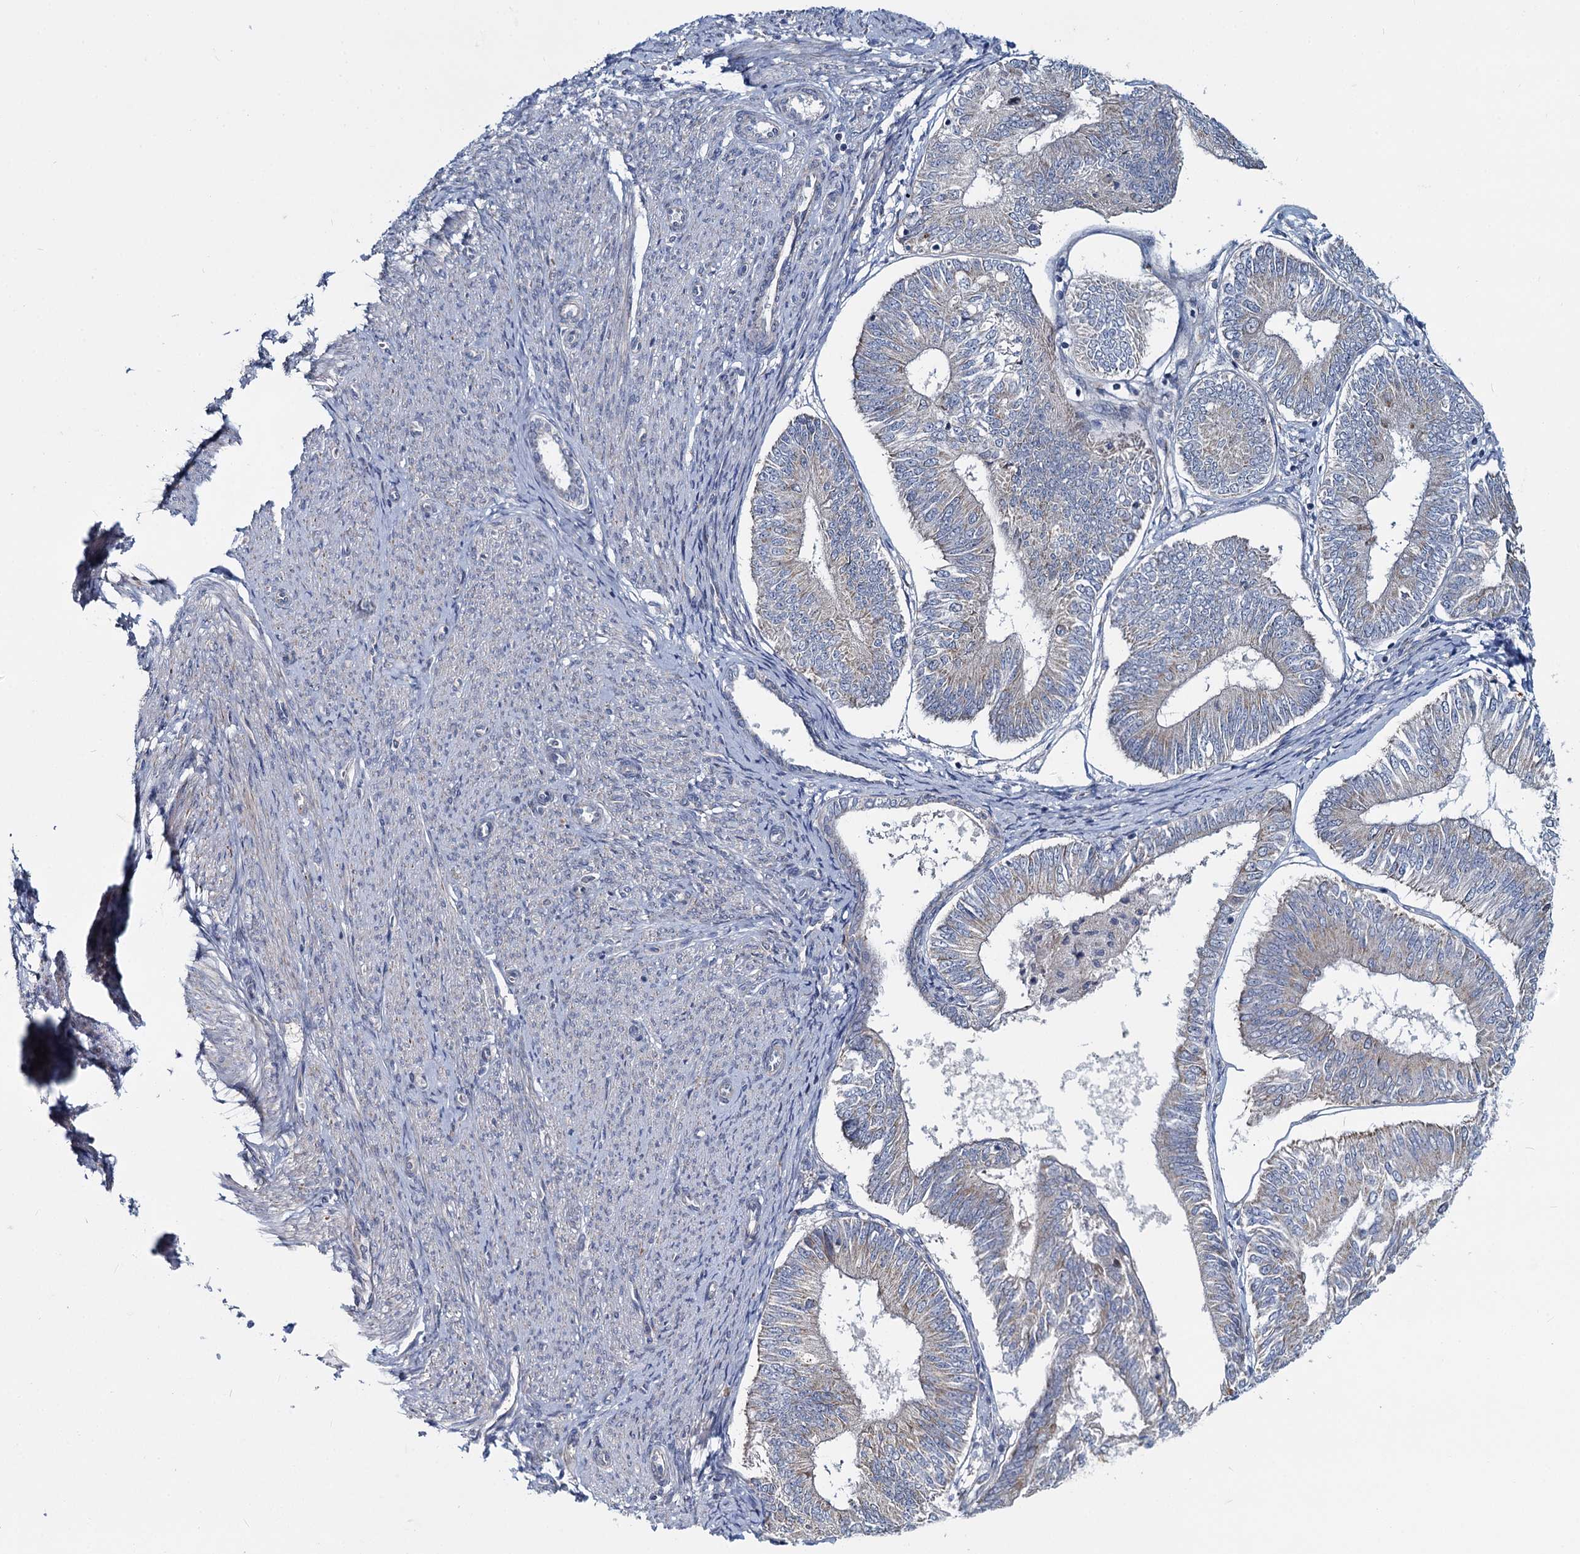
{"staining": {"intensity": "weak", "quantity": "<25%", "location": "cytoplasmic/membranous"}, "tissue": "endometrial cancer", "cell_type": "Tumor cells", "image_type": "cancer", "snomed": [{"axis": "morphology", "description": "Adenocarcinoma, NOS"}, {"axis": "topography", "description": "Endometrium"}], "caption": "This is a photomicrograph of IHC staining of endometrial cancer, which shows no expression in tumor cells.", "gene": "DCUN1D2", "patient": {"sex": "female", "age": 58}}